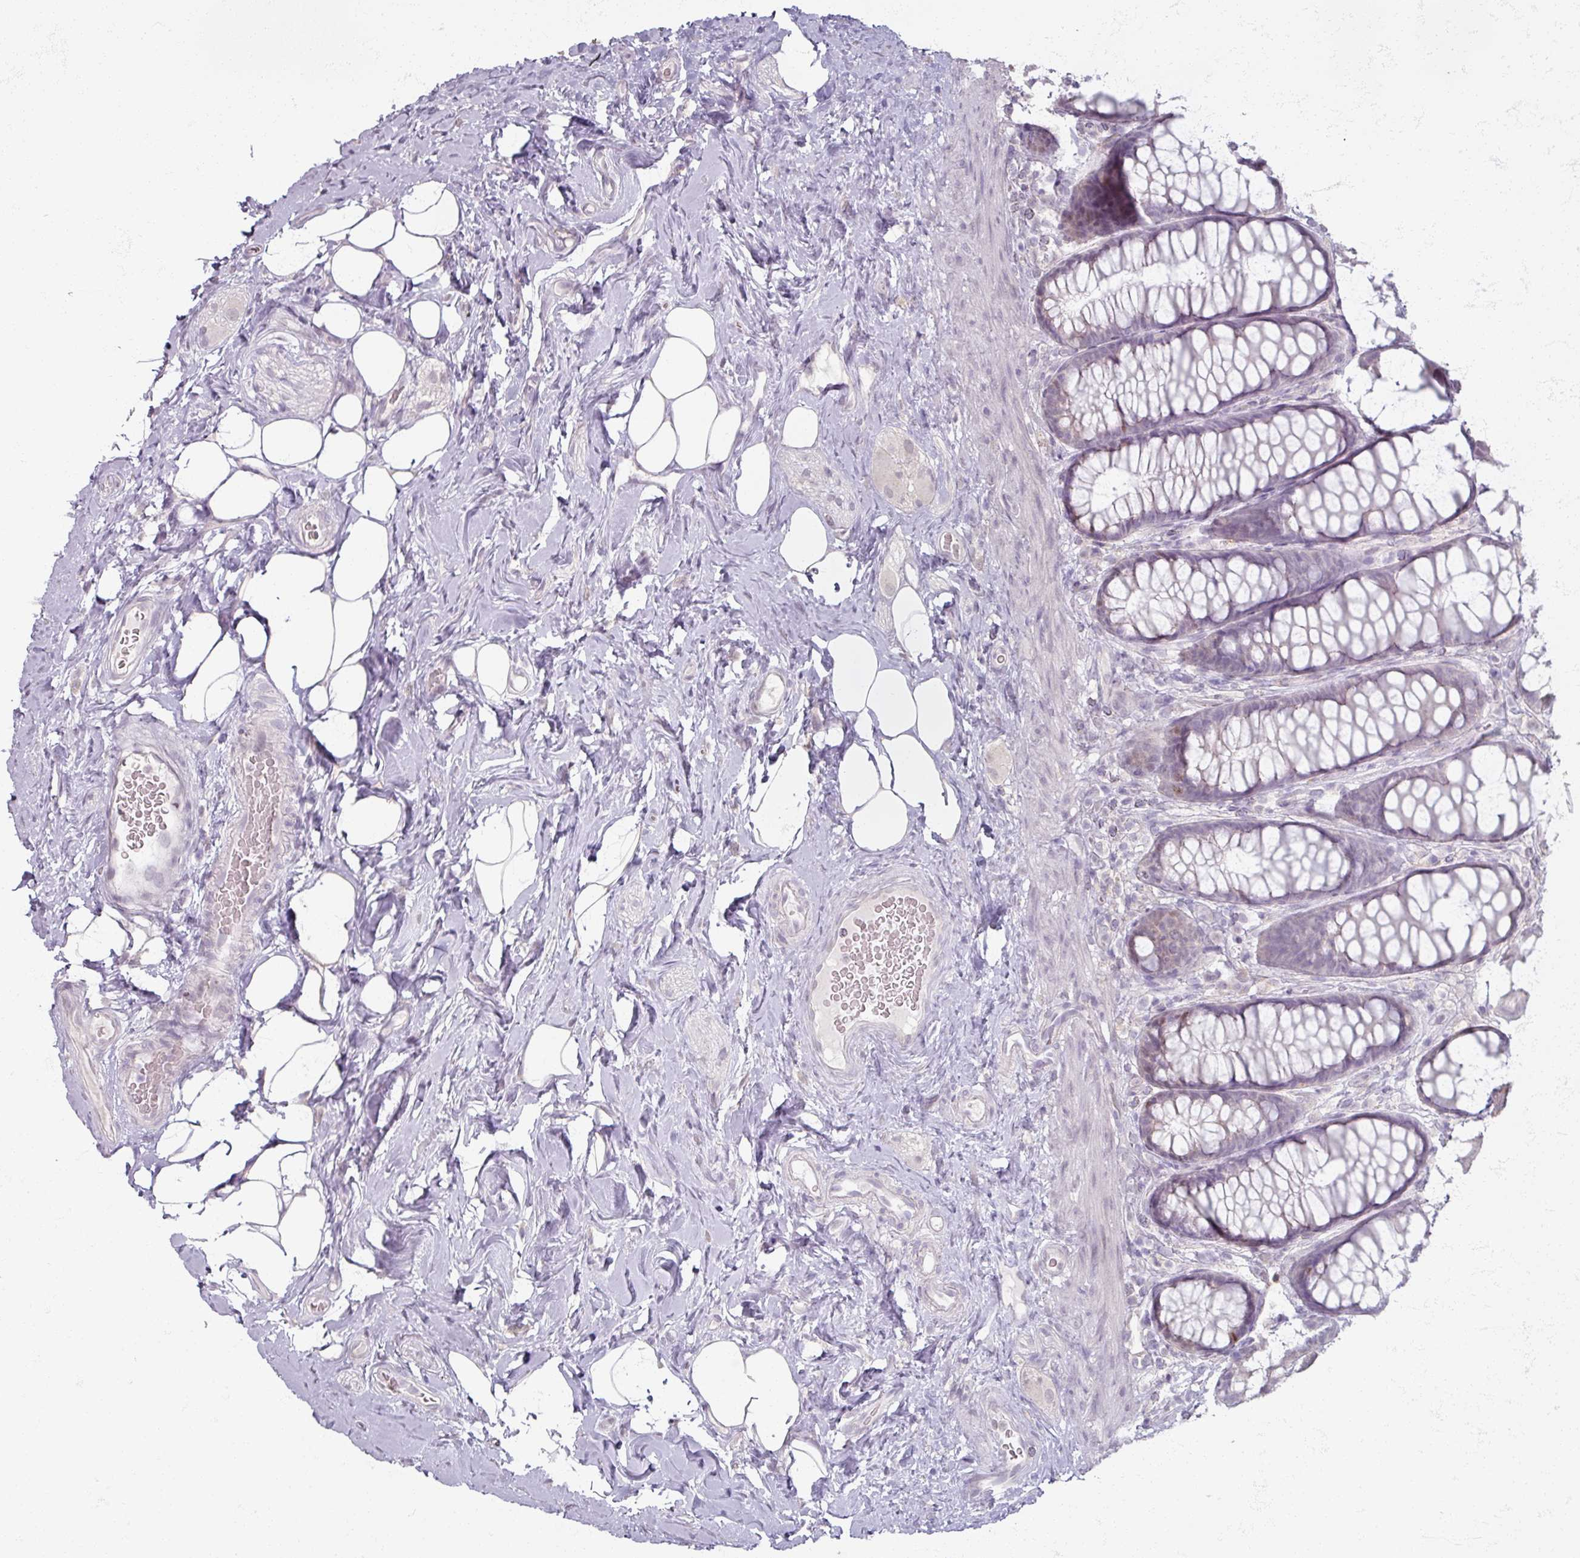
{"staining": {"intensity": "negative", "quantity": "none", "location": "none"}, "tissue": "rectum", "cell_type": "Glandular cells", "image_type": "normal", "snomed": [{"axis": "morphology", "description": "Normal tissue, NOS"}, {"axis": "topography", "description": "Rectum"}], "caption": "This image is of unremarkable rectum stained with immunohistochemistry to label a protein in brown with the nuclei are counter-stained blue. There is no positivity in glandular cells. The staining was performed using DAB (3,3'-diaminobenzidine) to visualize the protein expression in brown, while the nuclei were stained in blue with hematoxylin (Magnification: 20x).", "gene": "SOX11", "patient": {"sex": "female", "age": 67}}